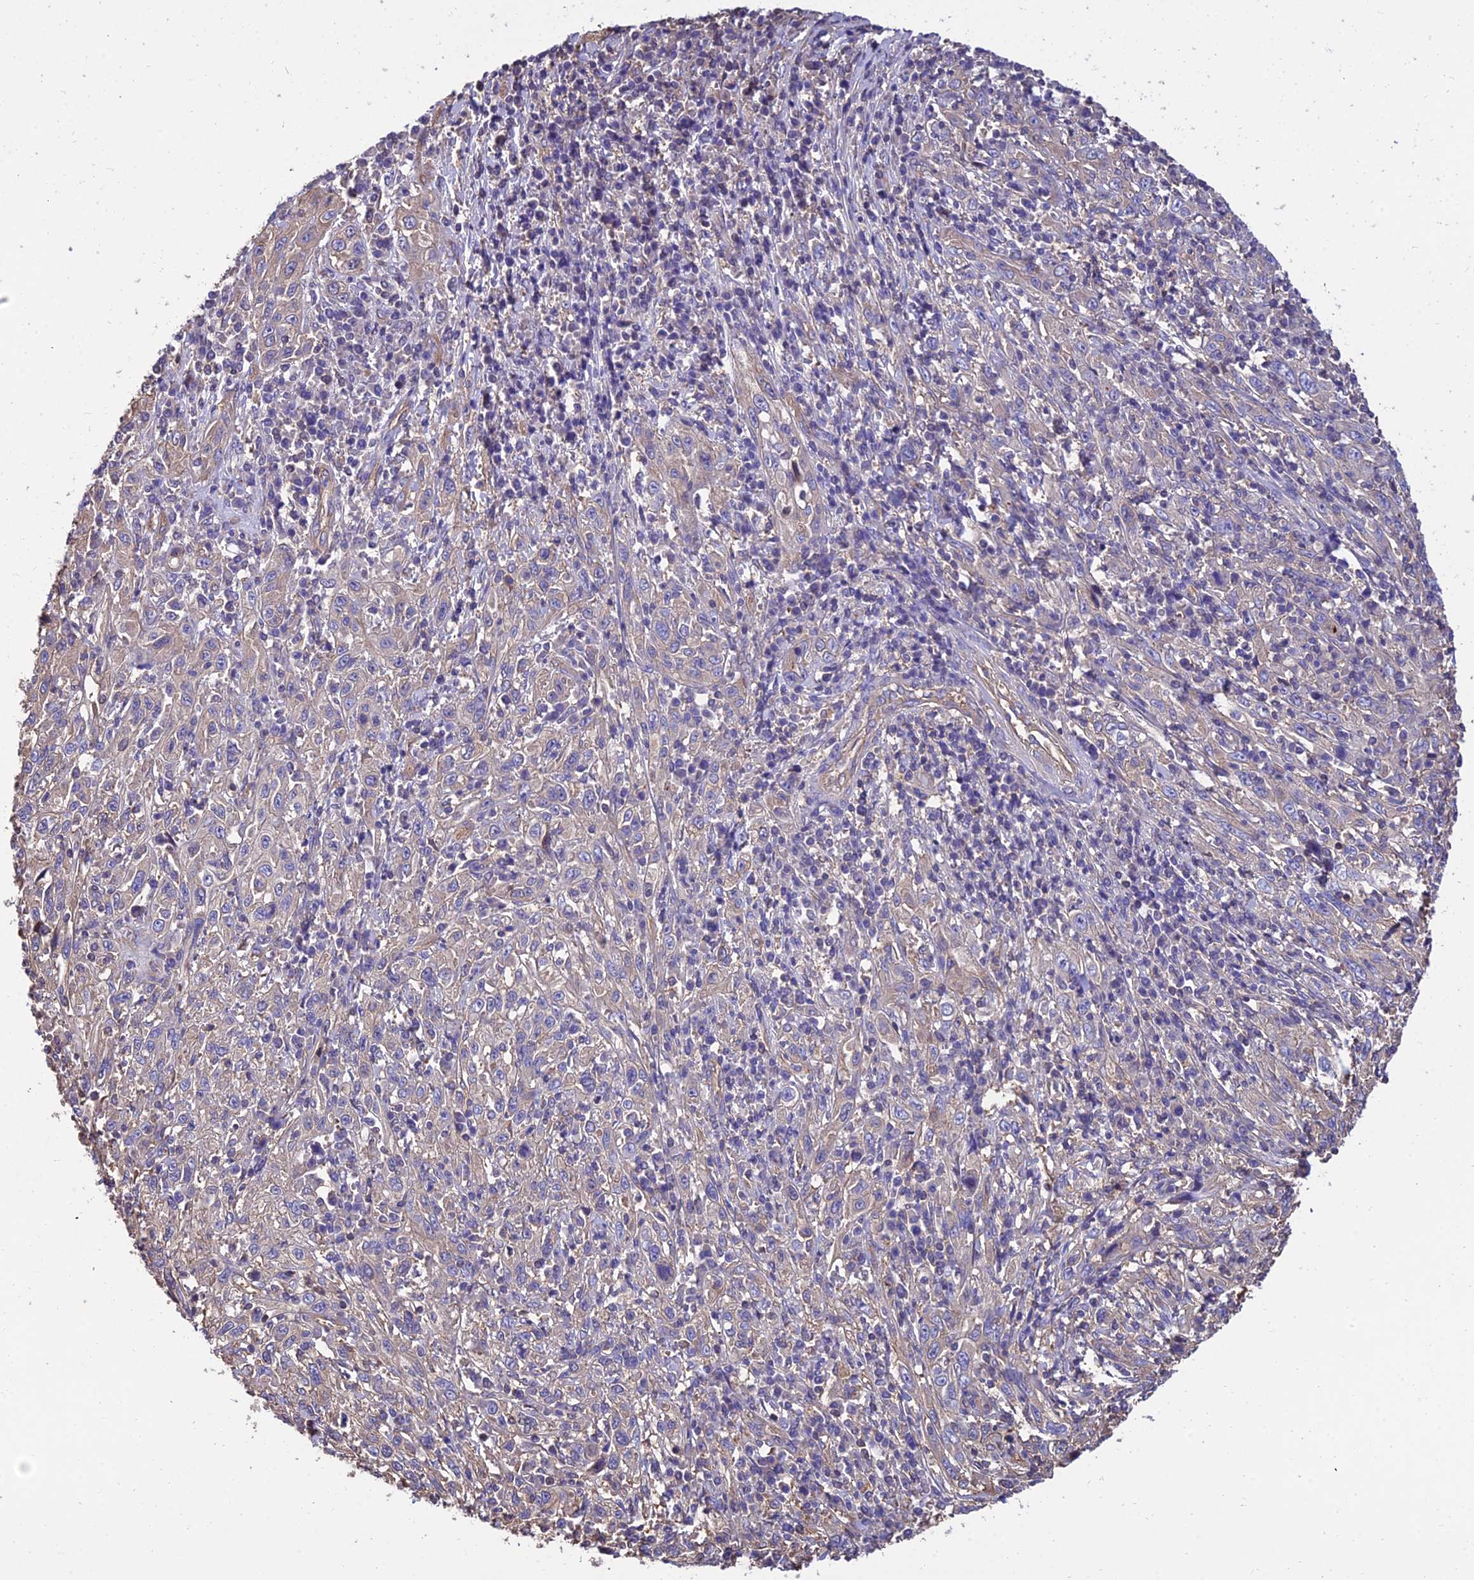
{"staining": {"intensity": "negative", "quantity": "none", "location": "none"}, "tissue": "cervical cancer", "cell_type": "Tumor cells", "image_type": "cancer", "snomed": [{"axis": "morphology", "description": "Squamous cell carcinoma, NOS"}, {"axis": "topography", "description": "Cervix"}], "caption": "High magnification brightfield microscopy of cervical cancer (squamous cell carcinoma) stained with DAB (brown) and counterstained with hematoxylin (blue): tumor cells show no significant expression.", "gene": "CALM2", "patient": {"sex": "female", "age": 46}}